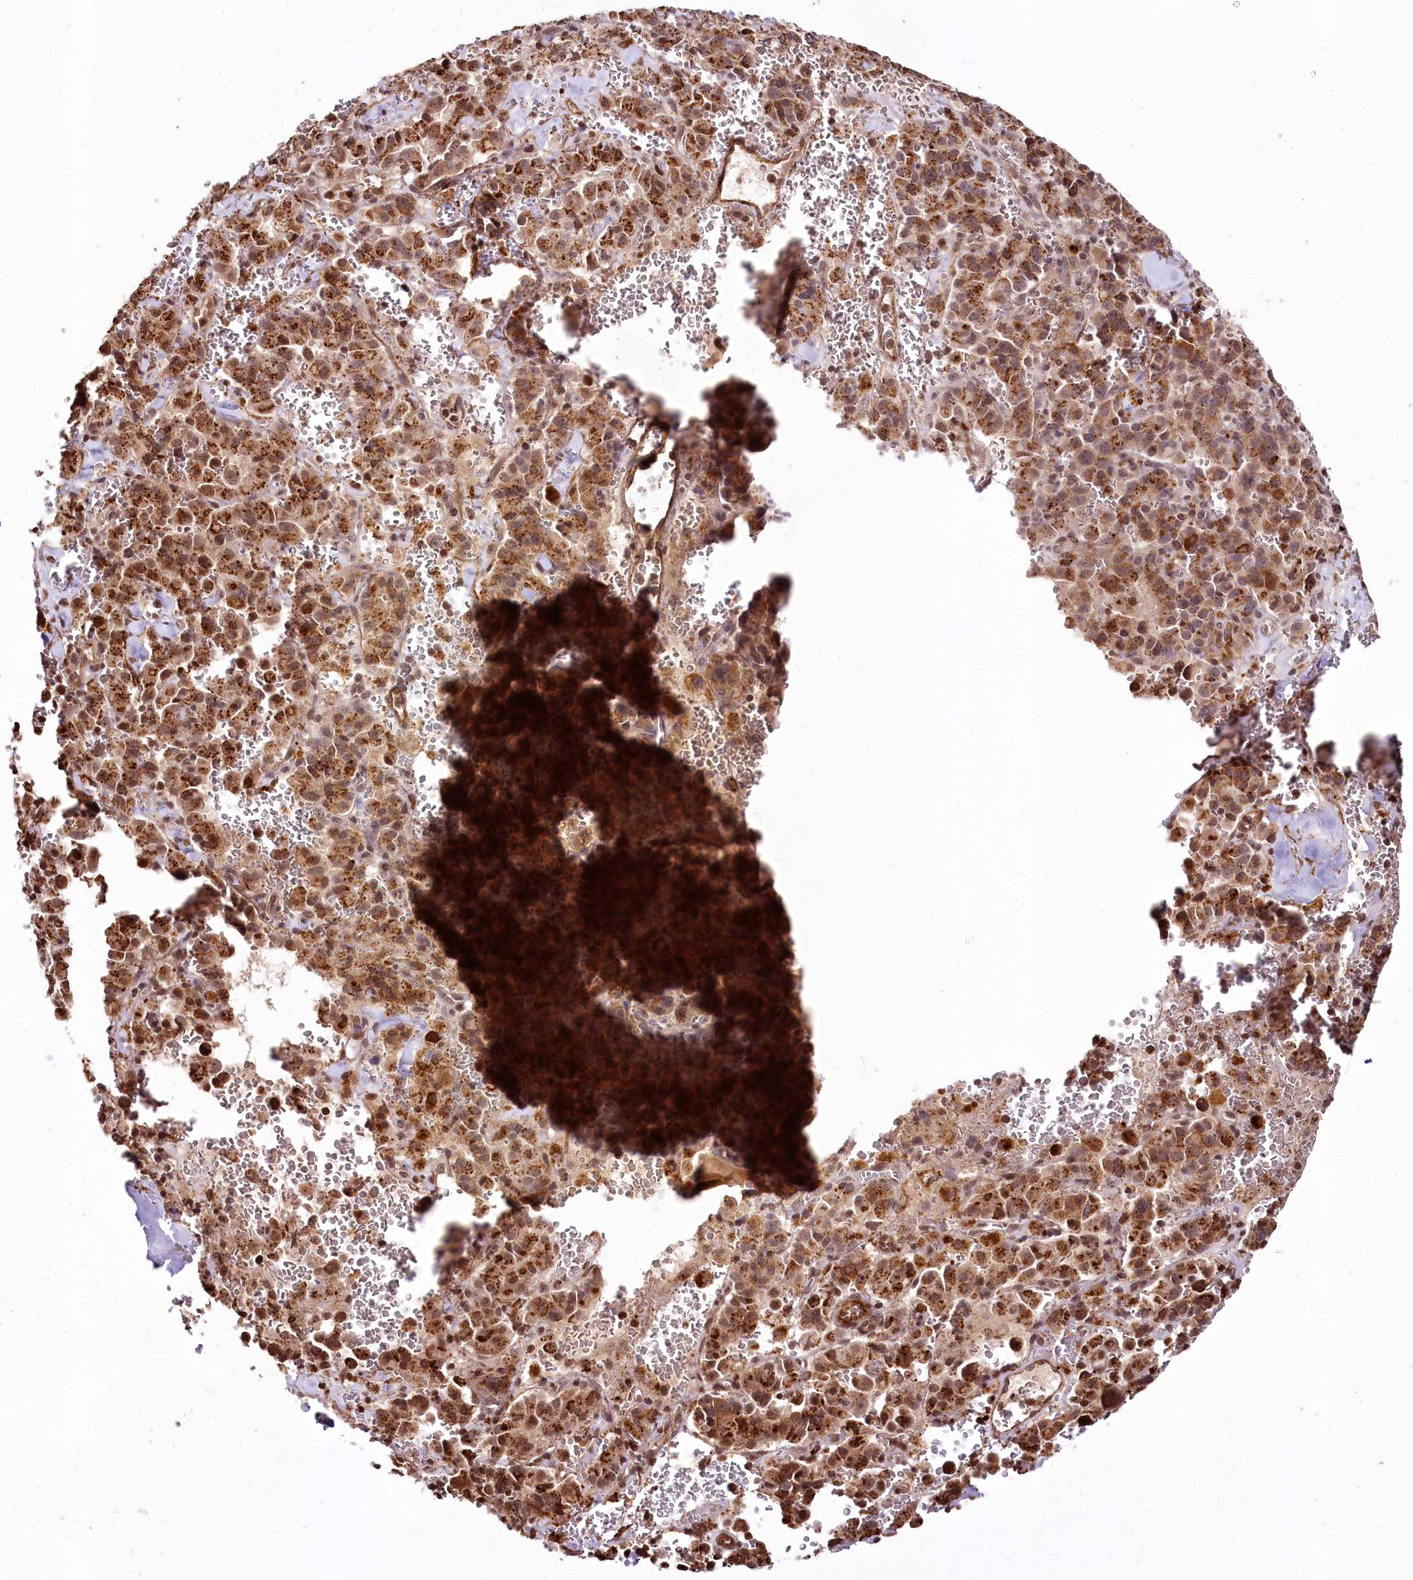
{"staining": {"intensity": "strong", "quantity": ">75%", "location": "cytoplasmic/membranous,nuclear"}, "tissue": "pancreatic cancer", "cell_type": "Tumor cells", "image_type": "cancer", "snomed": [{"axis": "morphology", "description": "Adenocarcinoma, NOS"}, {"axis": "topography", "description": "Pancreas"}], "caption": "Pancreatic cancer tissue reveals strong cytoplasmic/membranous and nuclear staining in about >75% of tumor cells", "gene": "HOXC8", "patient": {"sex": "male", "age": 65}}